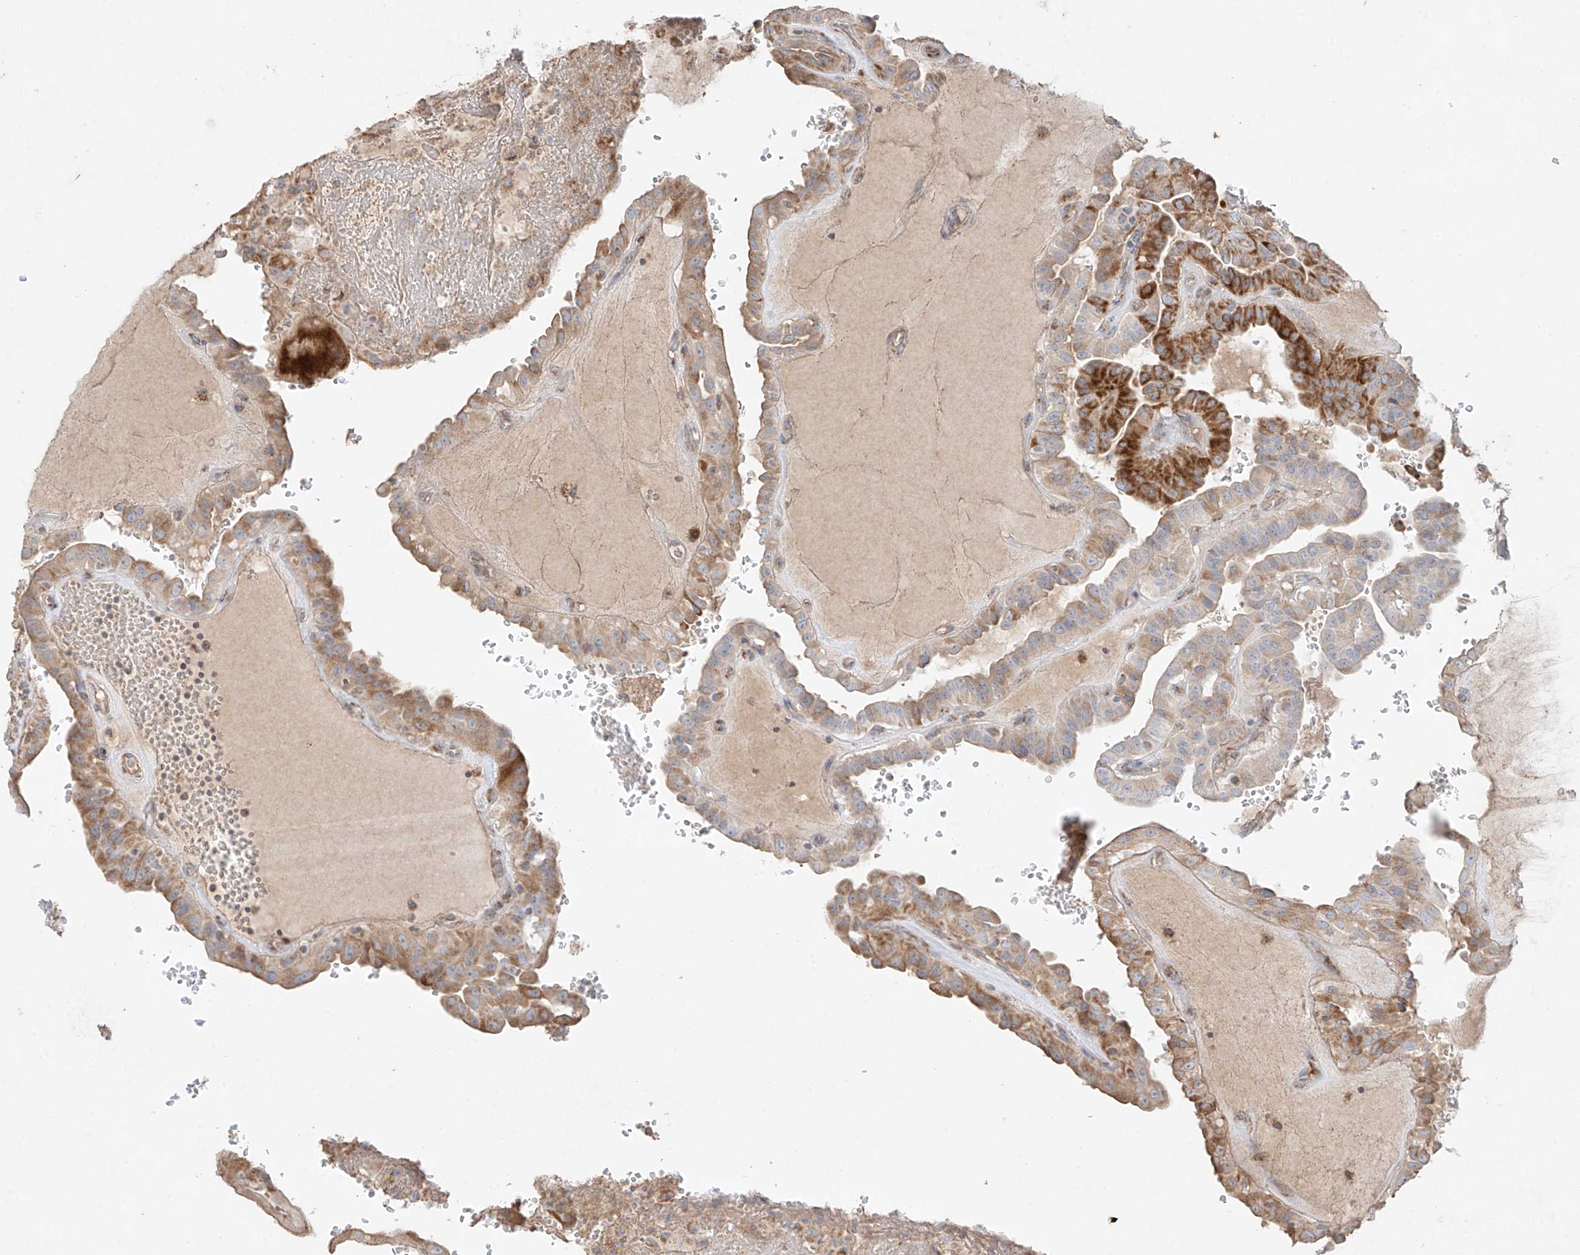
{"staining": {"intensity": "moderate", "quantity": ">75%", "location": "cytoplasmic/membranous"}, "tissue": "thyroid cancer", "cell_type": "Tumor cells", "image_type": "cancer", "snomed": [{"axis": "morphology", "description": "Papillary adenocarcinoma, NOS"}, {"axis": "topography", "description": "Thyroid gland"}], "caption": "Thyroid papillary adenocarcinoma was stained to show a protein in brown. There is medium levels of moderate cytoplasmic/membranous positivity in approximately >75% of tumor cells.", "gene": "COLGALT2", "patient": {"sex": "male", "age": 77}}